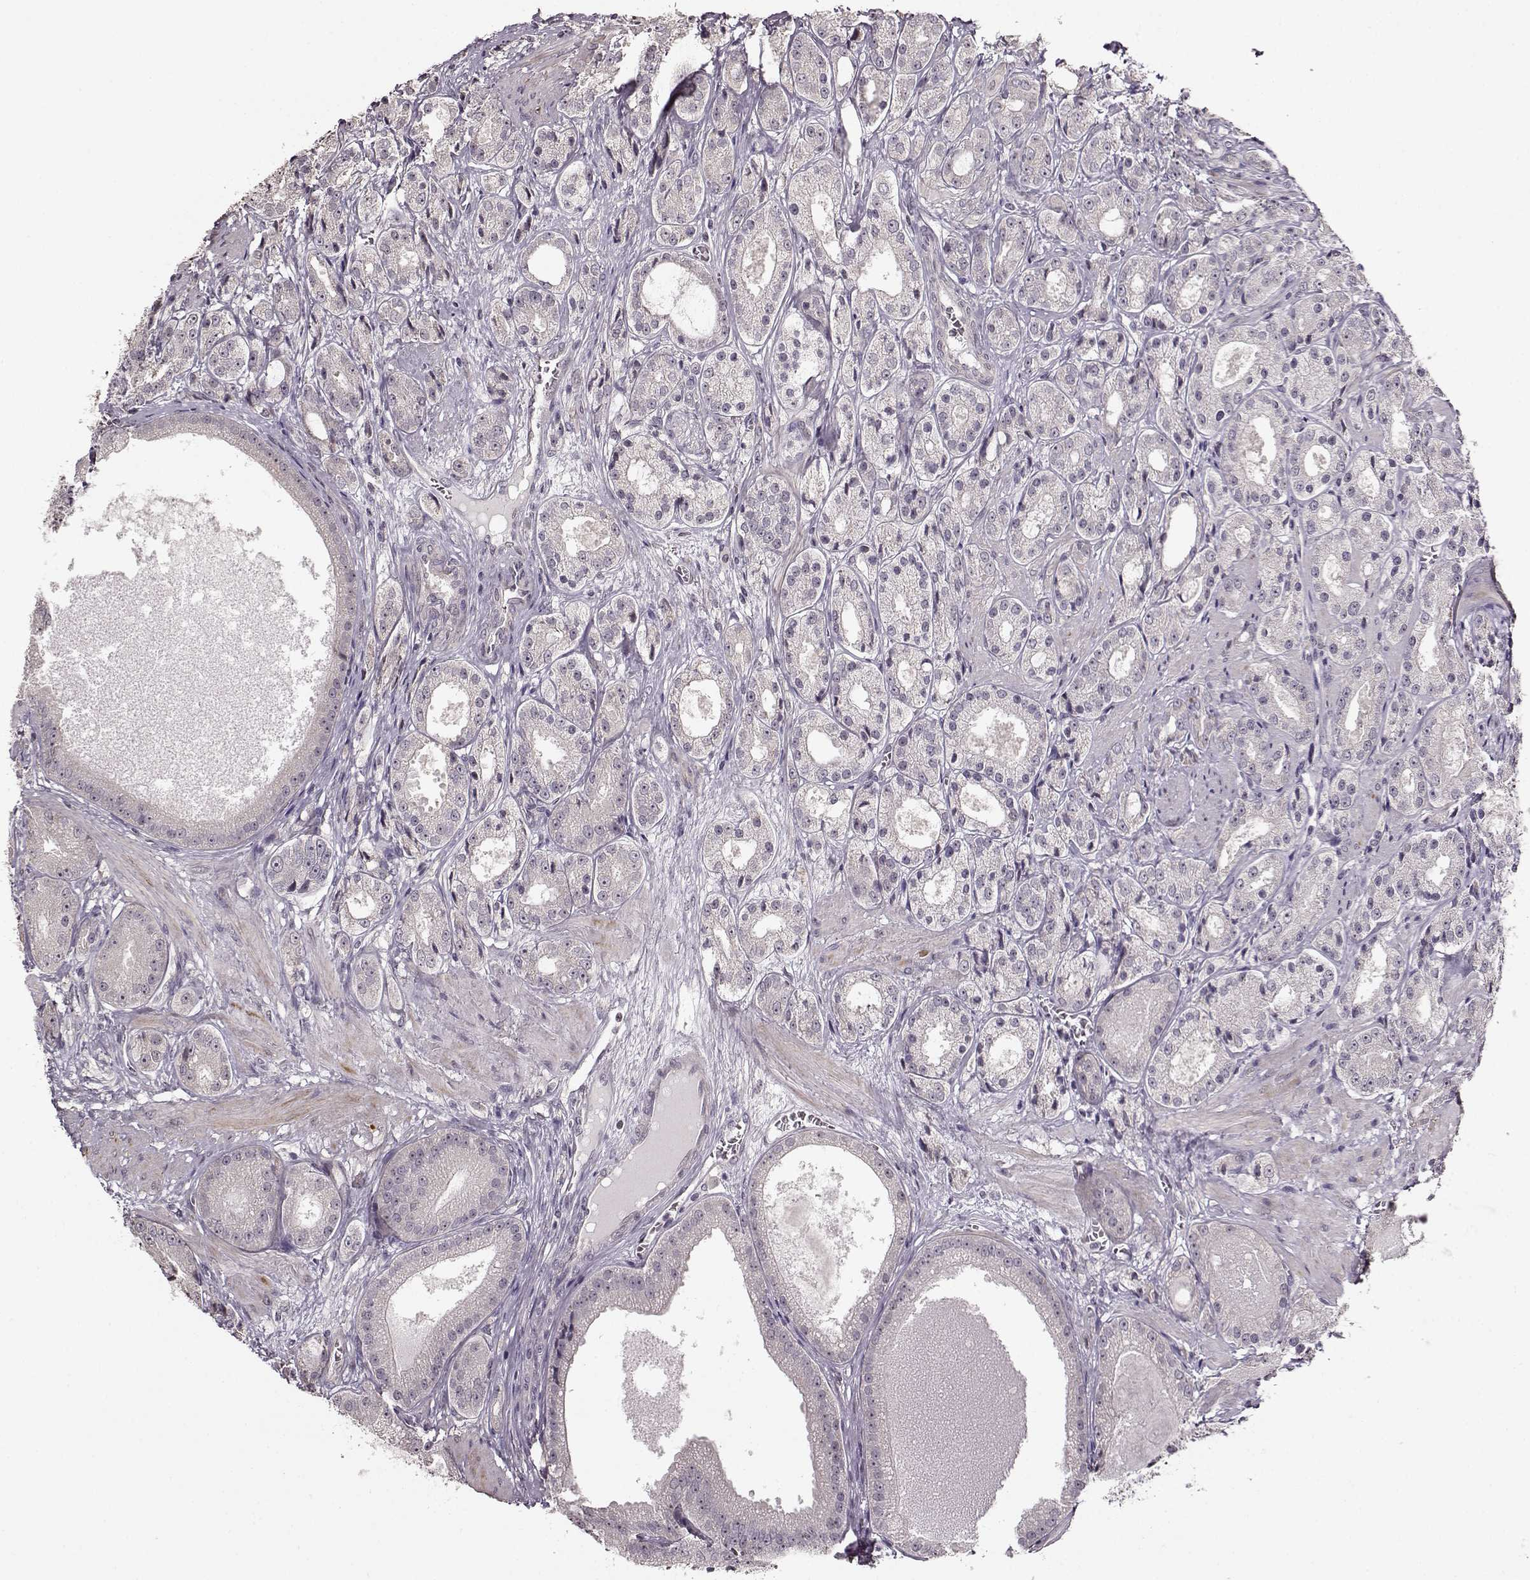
{"staining": {"intensity": "negative", "quantity": "none", "location": "none"}, "tissue": "prostate cancer", "cell_type": "Tumor cells", "image_type": "cancer", "snomed": [{"axis": "morphology", "description": "Adenocarcinoma, High grade"}, {"axis": "topography", "description": "Prostate"}], "caption": "A high-resolution image shows immunohistochemistry (IHC) staining of prostate adenocarcinoma (high-grade), which reveals no significant staining in tumor cells. (Stains: DAB IHC with hematoxylin counter stain, Microscopy: brightfield microscopy at high magnification).", "gene": "FSHB", "patient": {"sex": "male", "age": 66}}